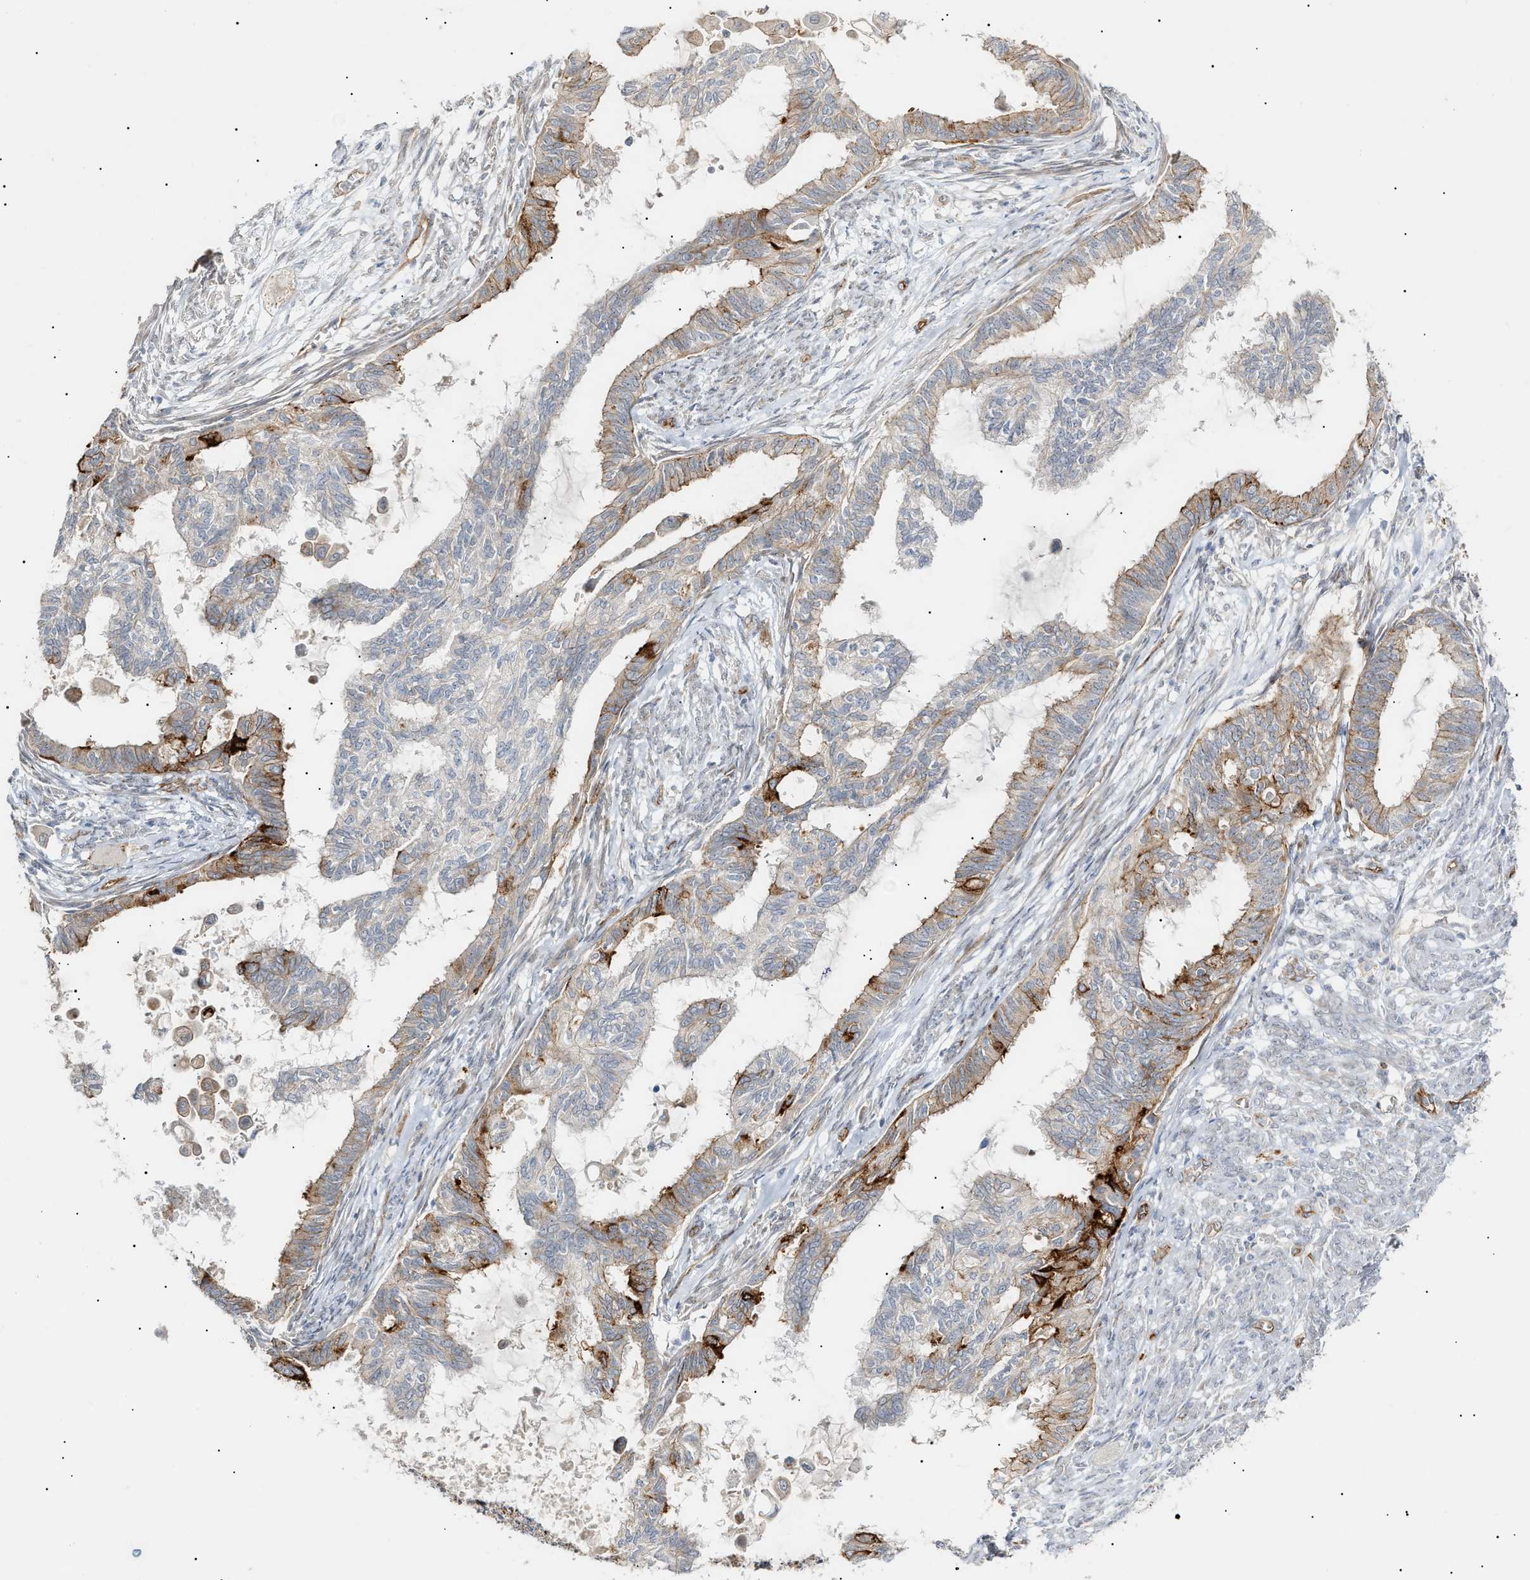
{"staining": {"intensity": "moderate", "quantity": "25%-75%", "location": "cytoplasmic/membranous"}, "tissue": "cervical cancer", "cell_type": "Tumor cells", "image_type": "cancer", "snomed": [{"axis": "morphology", "description": "Normal tissue, NOS"}, {"axis": "morphology", "description": "Adenocarcinoma, NOS"}, {"axis": "topography", "description": "Cervix"}, {"axis": "topography", "description": "Endometrium"}], "caption": "The histopathology image reveals staining of cervical adenocarcinoma, revealing moderate cytoplasmic/membranous protein positivity (brown color) within tumor cells.", "gene": "ZFHX2", "patient": {"sex": "female", "age": 86}}